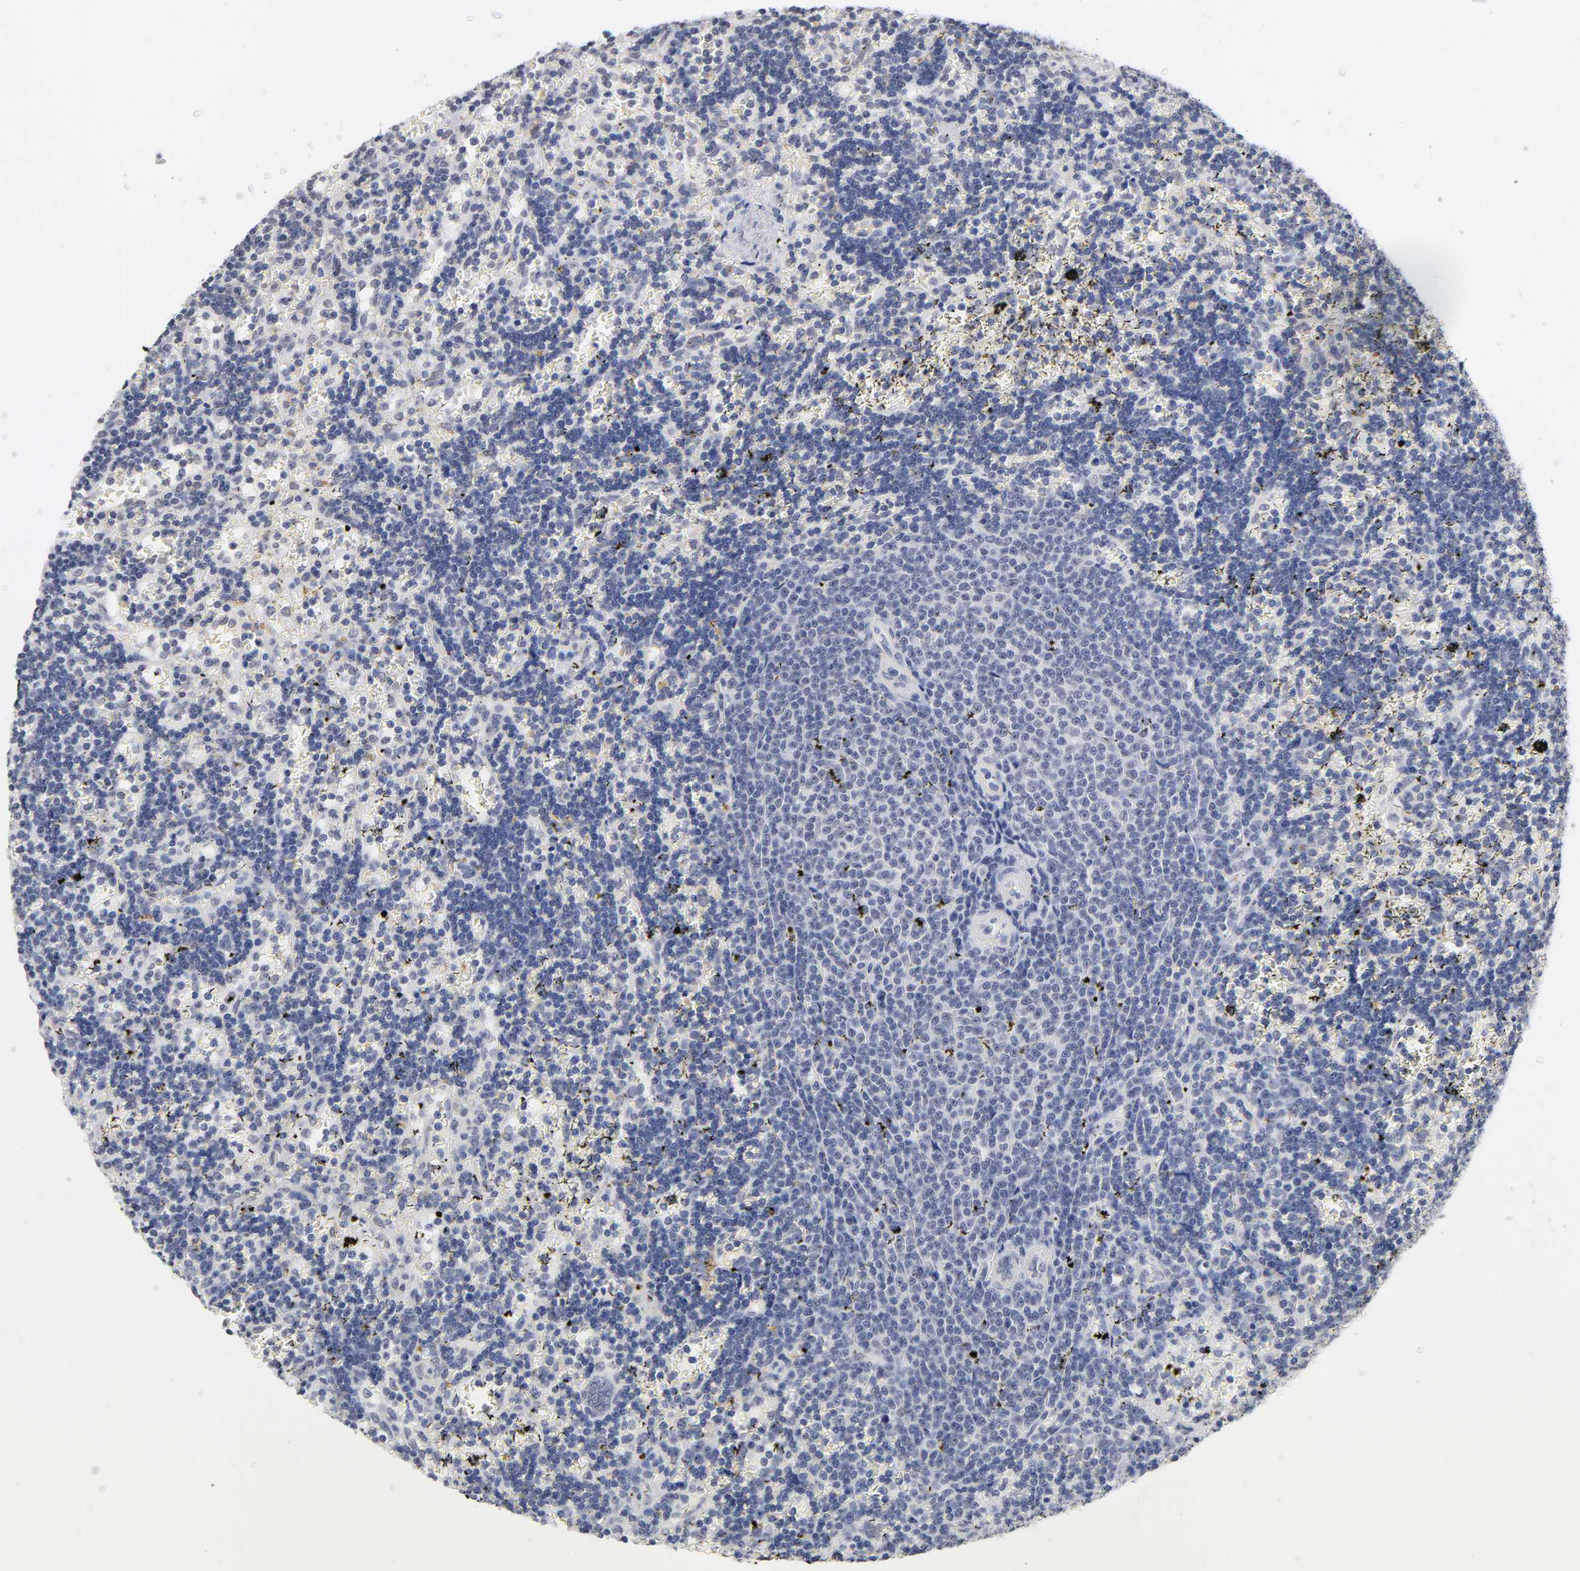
{"staining": {"intensity": "negative", "quantity": "none", "location": "none"}, "tissue": "lymphoma", "cell_type": "Tumor cells", "image_type": "cancer", "snomed": [{"axis": "morphology", "description": "Malignant lymphoma, non-Hodgkin's type, Low grade"}, {"axis": "topography", "description": "Spleen"}], "caption": "Immunohistochemical staining of lymphoma exhibits no significant staining in tumor cells. (DAB (3,3'-diaminobenzidine) immunohistochemistry (IHC) visualized using brightfield microscopy, high magnification).", "gene": "CRABP2", "patient": {"sex": "male", "age": 60}}